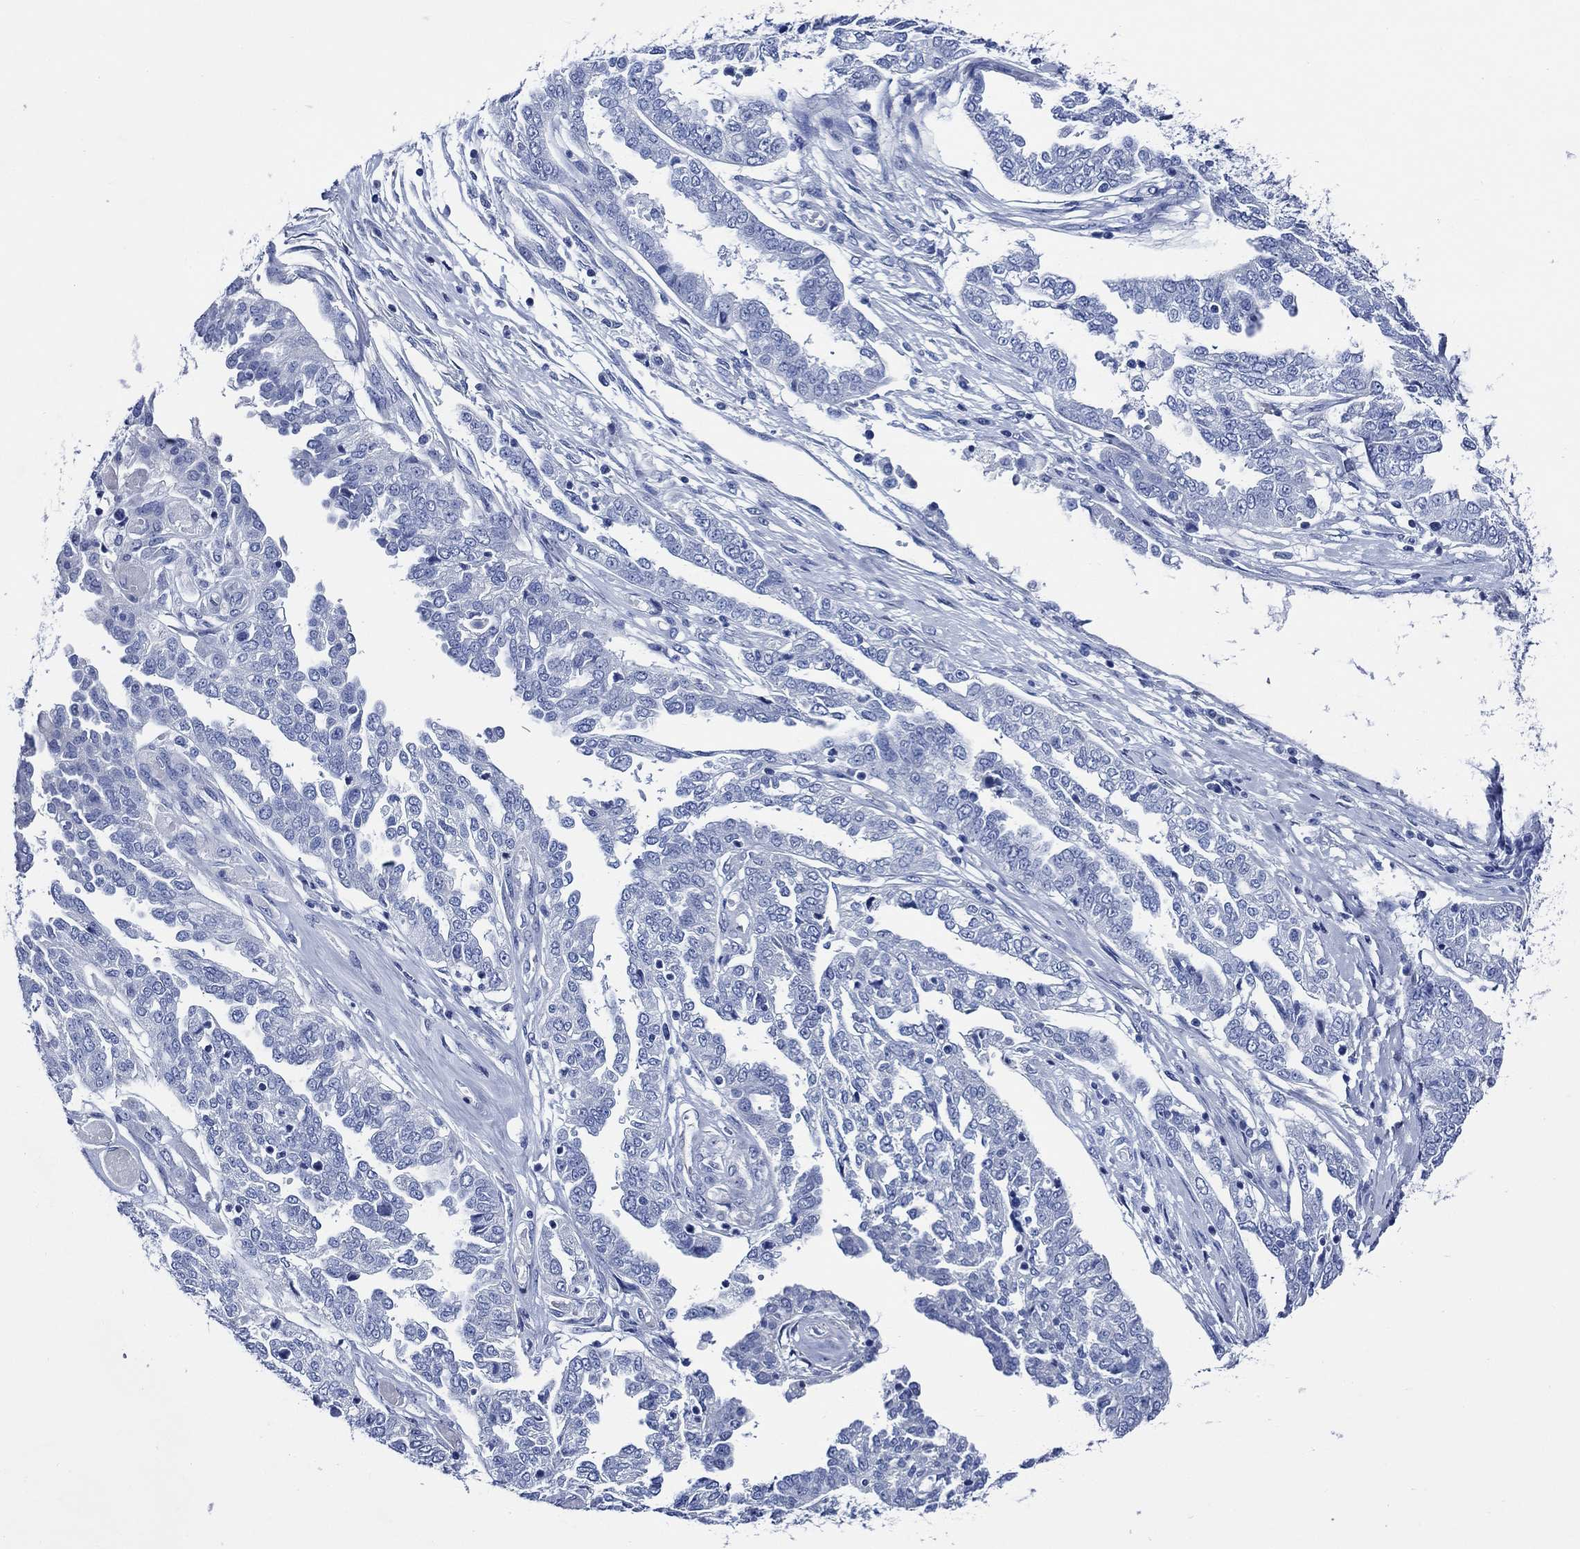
{"staining": {"intensity": "negative", "quantity": "none", "location": "none"}, "tissue": "ovarian cancer", "cell_type": "Tumor cells", "image_type": "cancer", "snomed": [{"axis": "morphology", "description": "Cystadenocarcinoma, serous, NOS"}, {"axis": "topography", "description": "Ovary"}], "caption": "A high-resolution image shows immunohistochemistry (IHC) staining of serous cystadenocarcinoma (ovarian), which shows no significant expression in tumor cells. Brightfield microscopy of immunohistochemistry (IHC) stained with DAB (brown) and hematoxylin (blue), captured at high magnification.", "gene": "WDR62", "patient": {"sex": "female", "age": 67}}